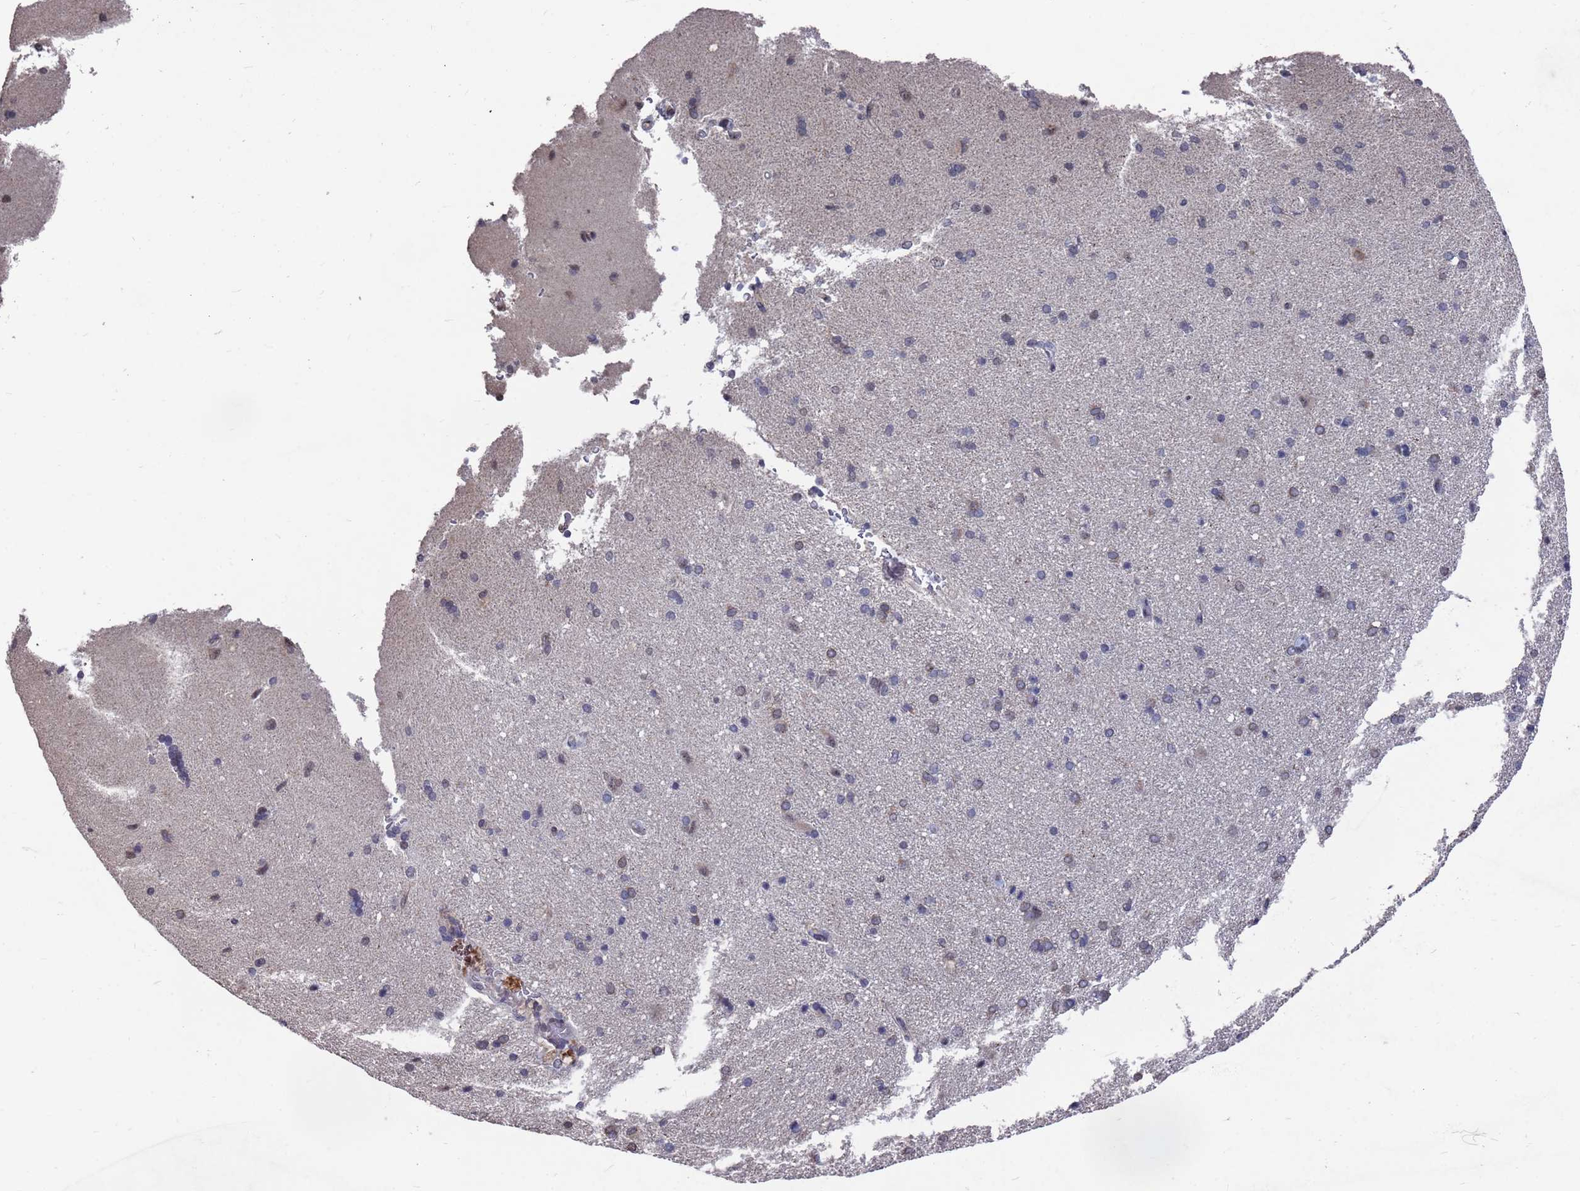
{"staining": {"intensity": "negative", "quantity": "none", "location": "none"}, "tissue": "cerebral cortex", "cell_type": "Endothelial cells", "image_type": "normal", "snomed": [{"axis": "morphology", "description": "Normal tissue, NOS"}, {"axis": "topography", "description": "Cerebral cortex"}], "caption": "The immunohistochemistry (IHC) image has no significant positivity in endothelial cells of cerebral cortex.", "gene": "CFAP119", "patient": {"sex": "male", "age": 62}}